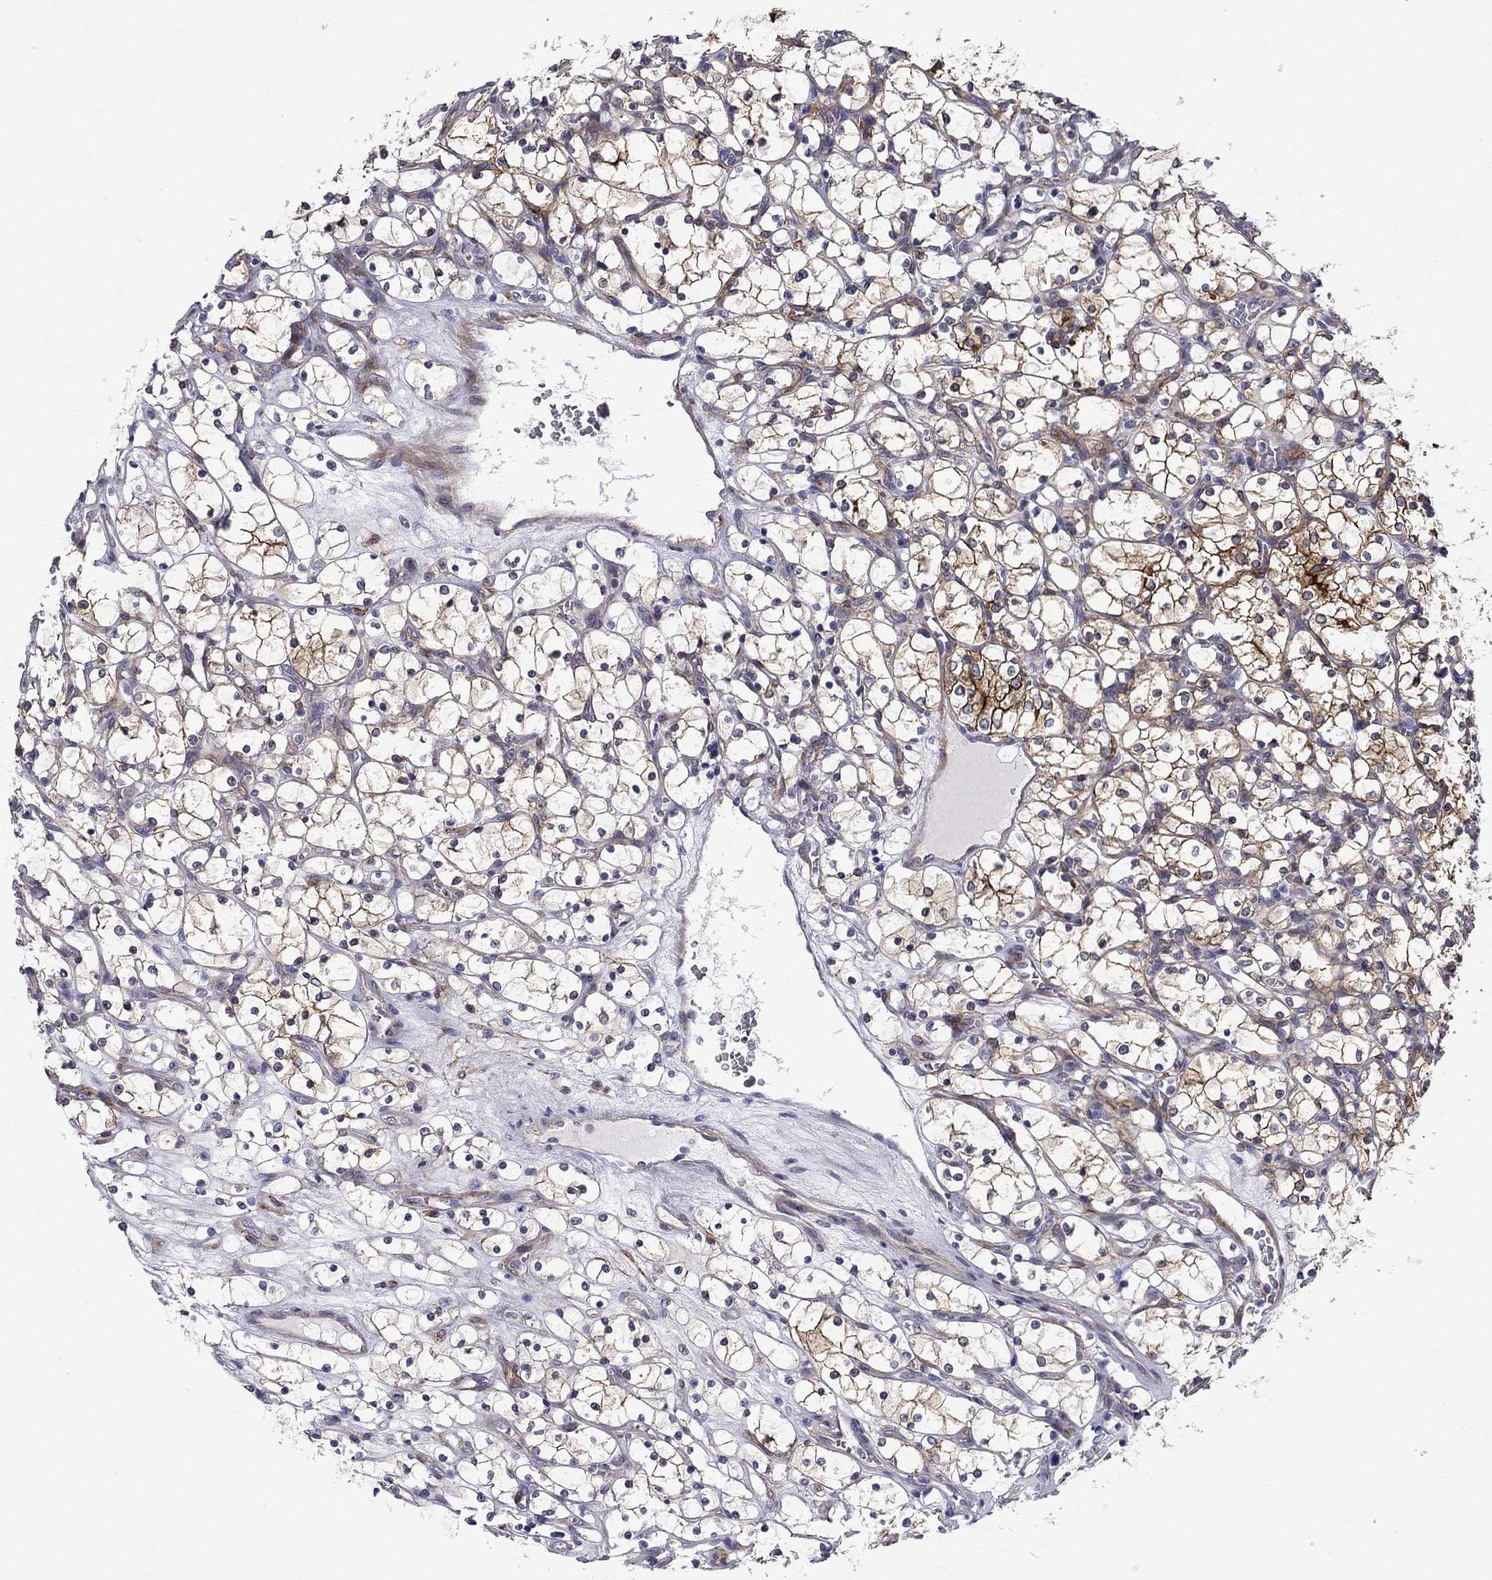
{"staining": {"intensity": "strong", "quantity": "25%-75%", "location": "cytoplasmic/membranous"}, "tissue": "renal cancer", "cell_type": "Tumor cells", "image_type": "cancer", "snomed": [{"axis": "morphology", "description": "Adenocarcinoma, NOS"}, {"axis": "topography", "description": "Kidney"}], "caption": "Protein expression analysis of renal adenocarcinoma demonstrates strong cytoplasmic/membranous positivity in about 25%-75% of tumor cells.", "gene": "LMO7", "patient": {"sex": "female", "age": 69}}